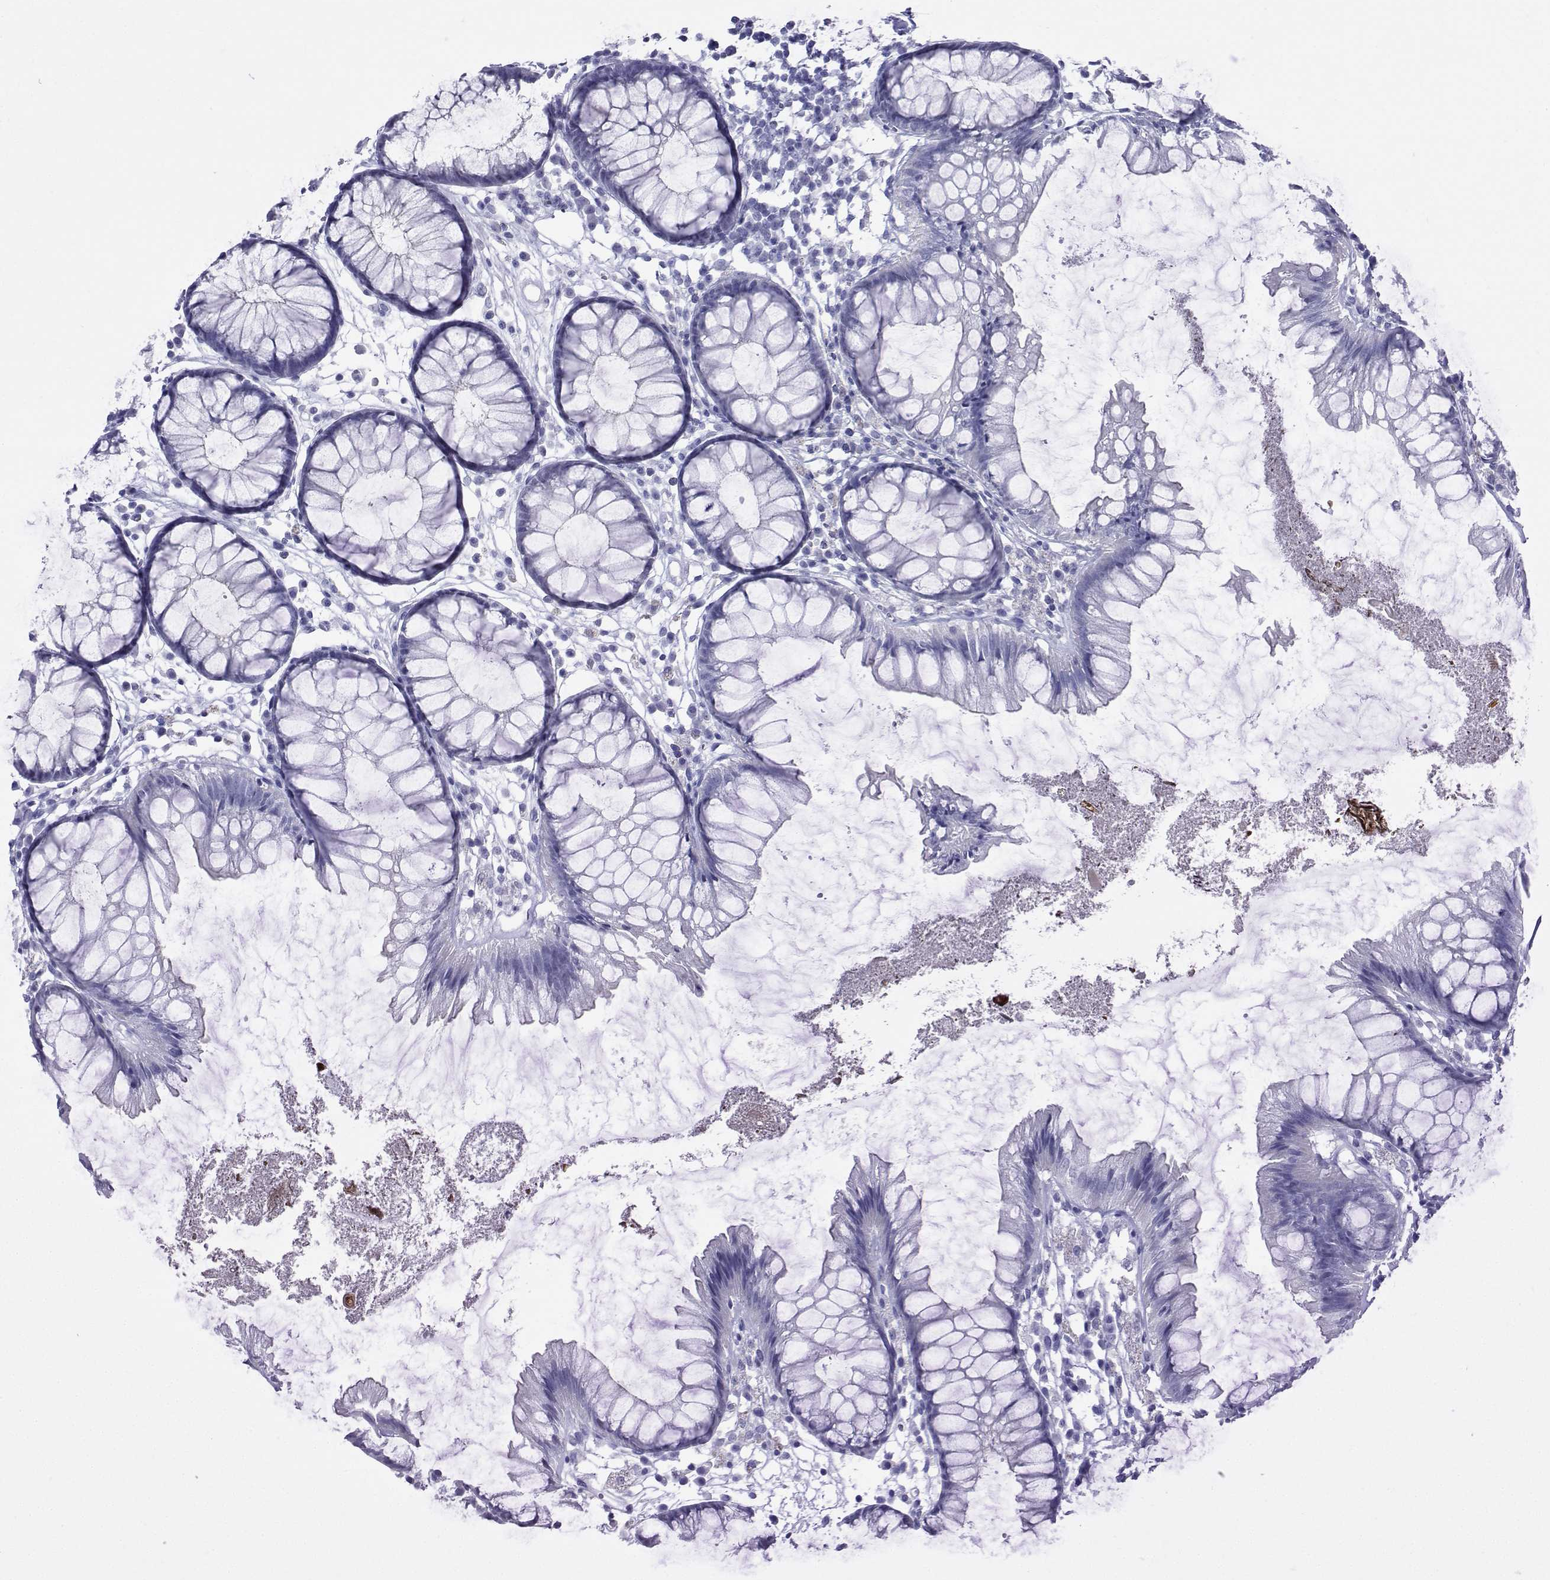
{"staining": {"intensity": "negative", "quantity": "none", "location": "none"}, "tissue": "colon", "cell_type": "Endothelial cells", "image_type": "normal", "snomed": [{"axis": "morphology", "description": "Normal tissue, NOS"}, {"axis": "morphology", "description": "Adenocarcinoma, NOS"}, {"axis": "topography", "description": "Colon"}], "caption": "High power microscopy micrograph of an immunohistochemistry (IHC) image of benign colon, revealing no significant positivity in endothelial cells.", "gene": "KIF17", "patient": {"sex": "male", "age": 65}}